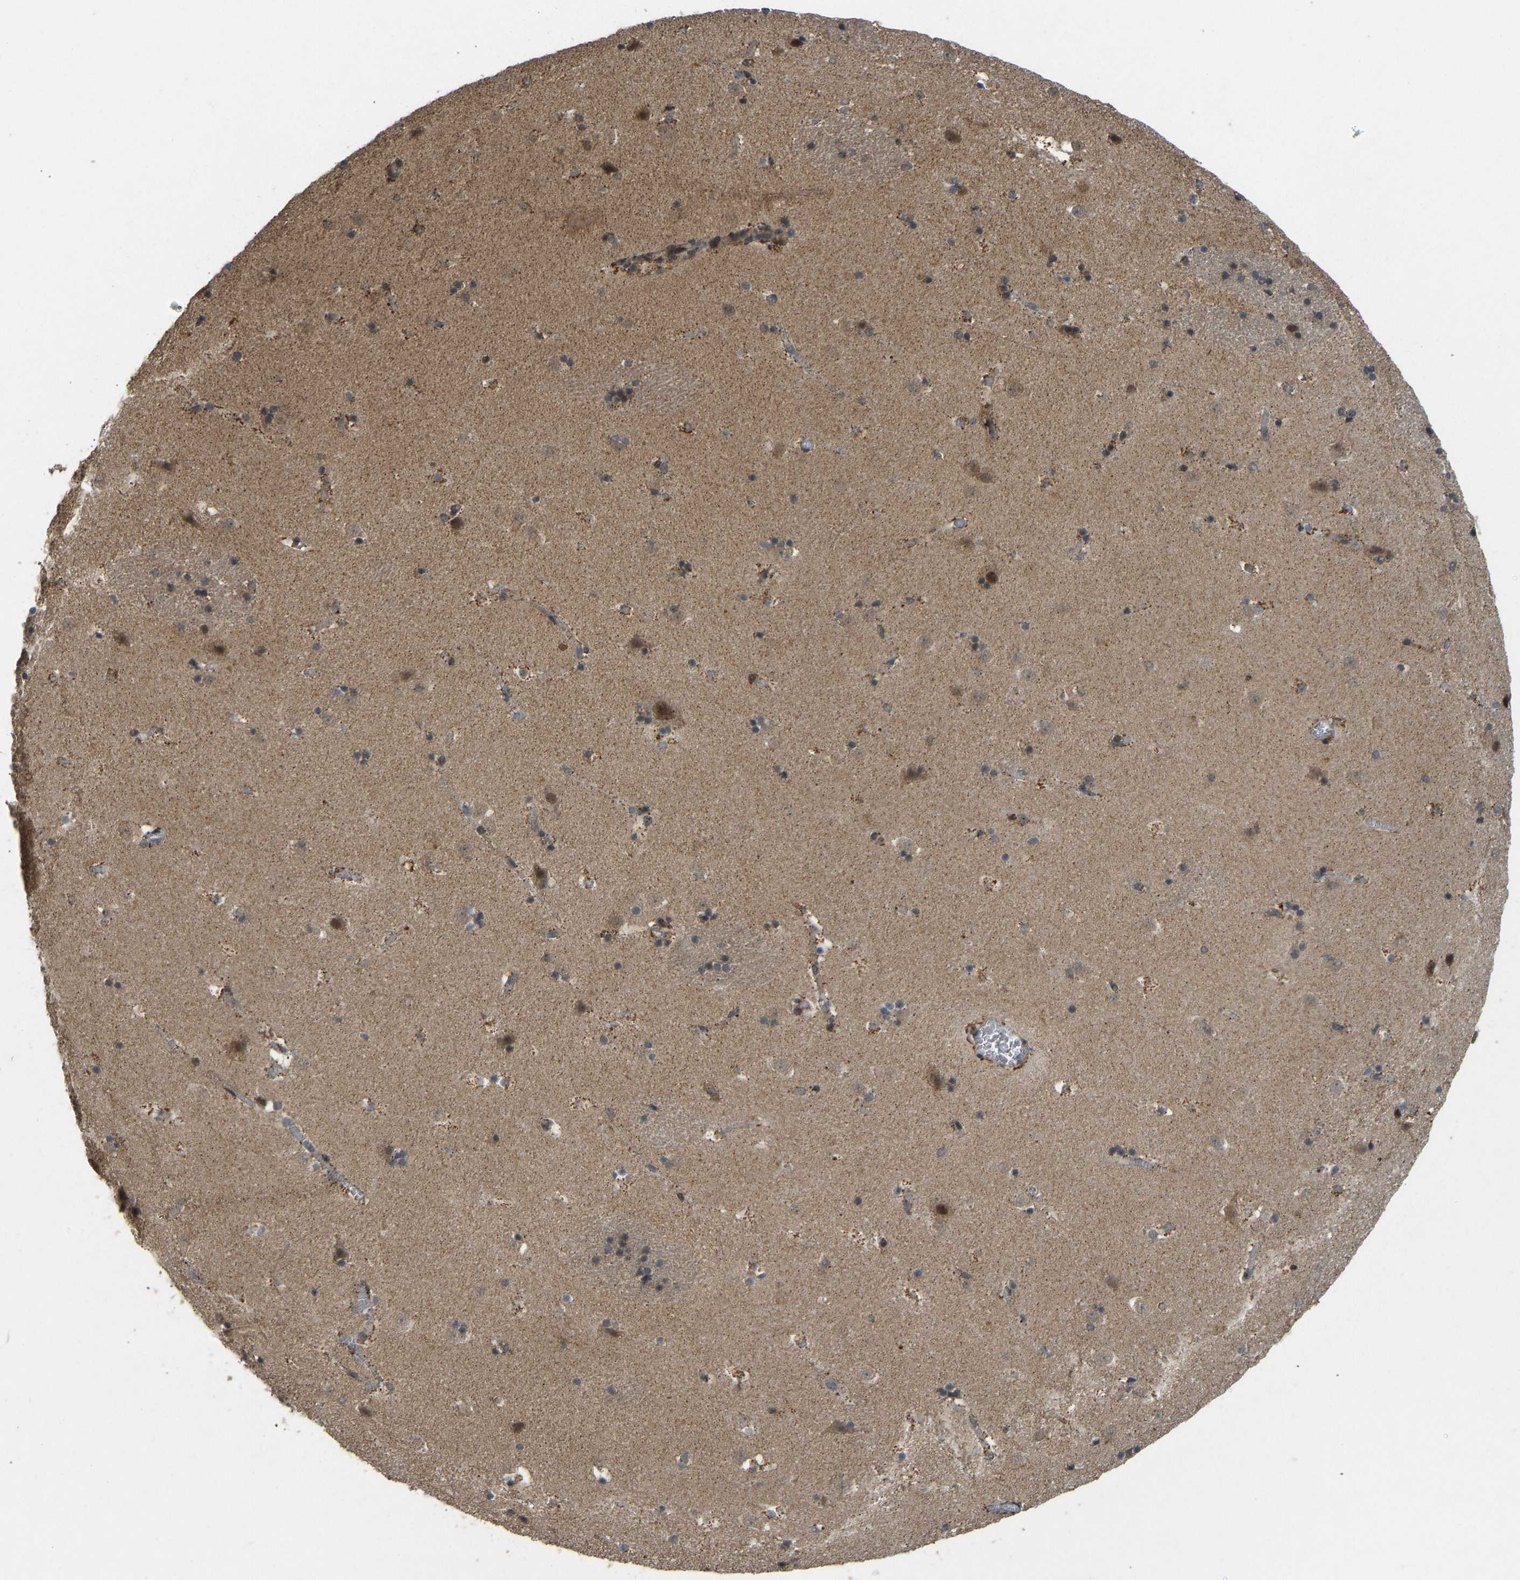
{"staining": {"intensity": "moderate", "quantity": "25%-75%", "location": "cytoplasmic/membranous"}, "tissue": "caudate", "cell_type": "Glial cells", "image_type": "normal", "snomed": [{"axis": "morphology", "description": "Normal tissue, NOS"}, {"axis": "topography", "description": "Lateral ventricle wall"}], "caption": "Normal caudate shows moderate cytoplasmic/membranous expression in about 25%-75% of glial cells Nuclei are stained in blue..", "gene": "ACADS", "patient": {"sex": "male", "age": 45}}